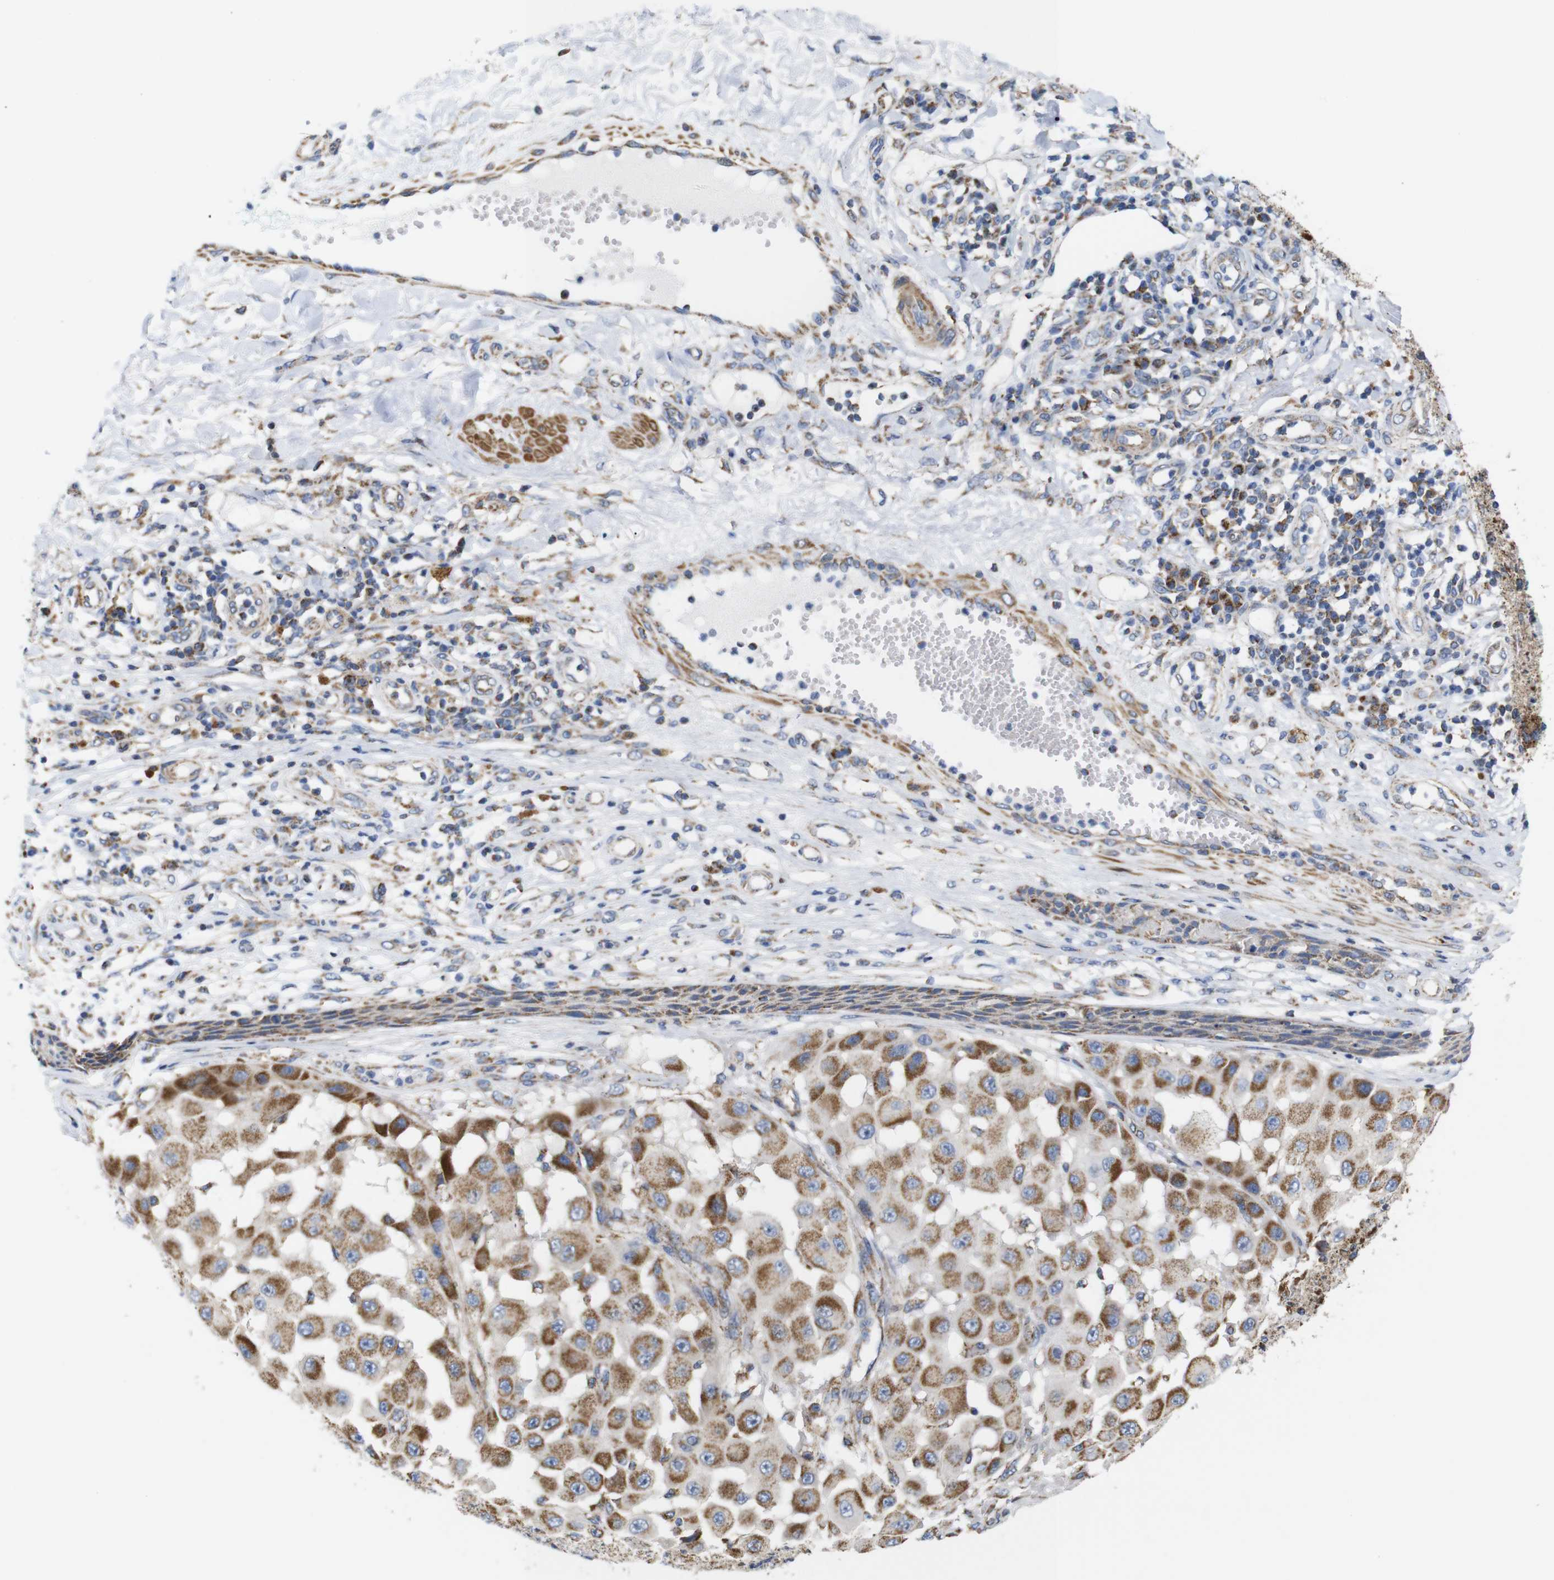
{"staining": {"intensity": "moderate", "quantity": ">75%", "location": "cytoplasmic/membranous"}, "tissue": "melanoma", "cell_type": "Tumor cells", "image_type": "cancer", "snomed": [{"axis": "morphology", "description": "Malignant melanoma, NOS"}, {"axis": "topography", "description": "Skin"}], "caption": "The immunohistochemical stain labels moderate cytoplasmic/membranous expression in tumor cells of malignant melanoma tissue.", "gene": "FAM171B", "patient": {"sex": "female", "age": 81}}